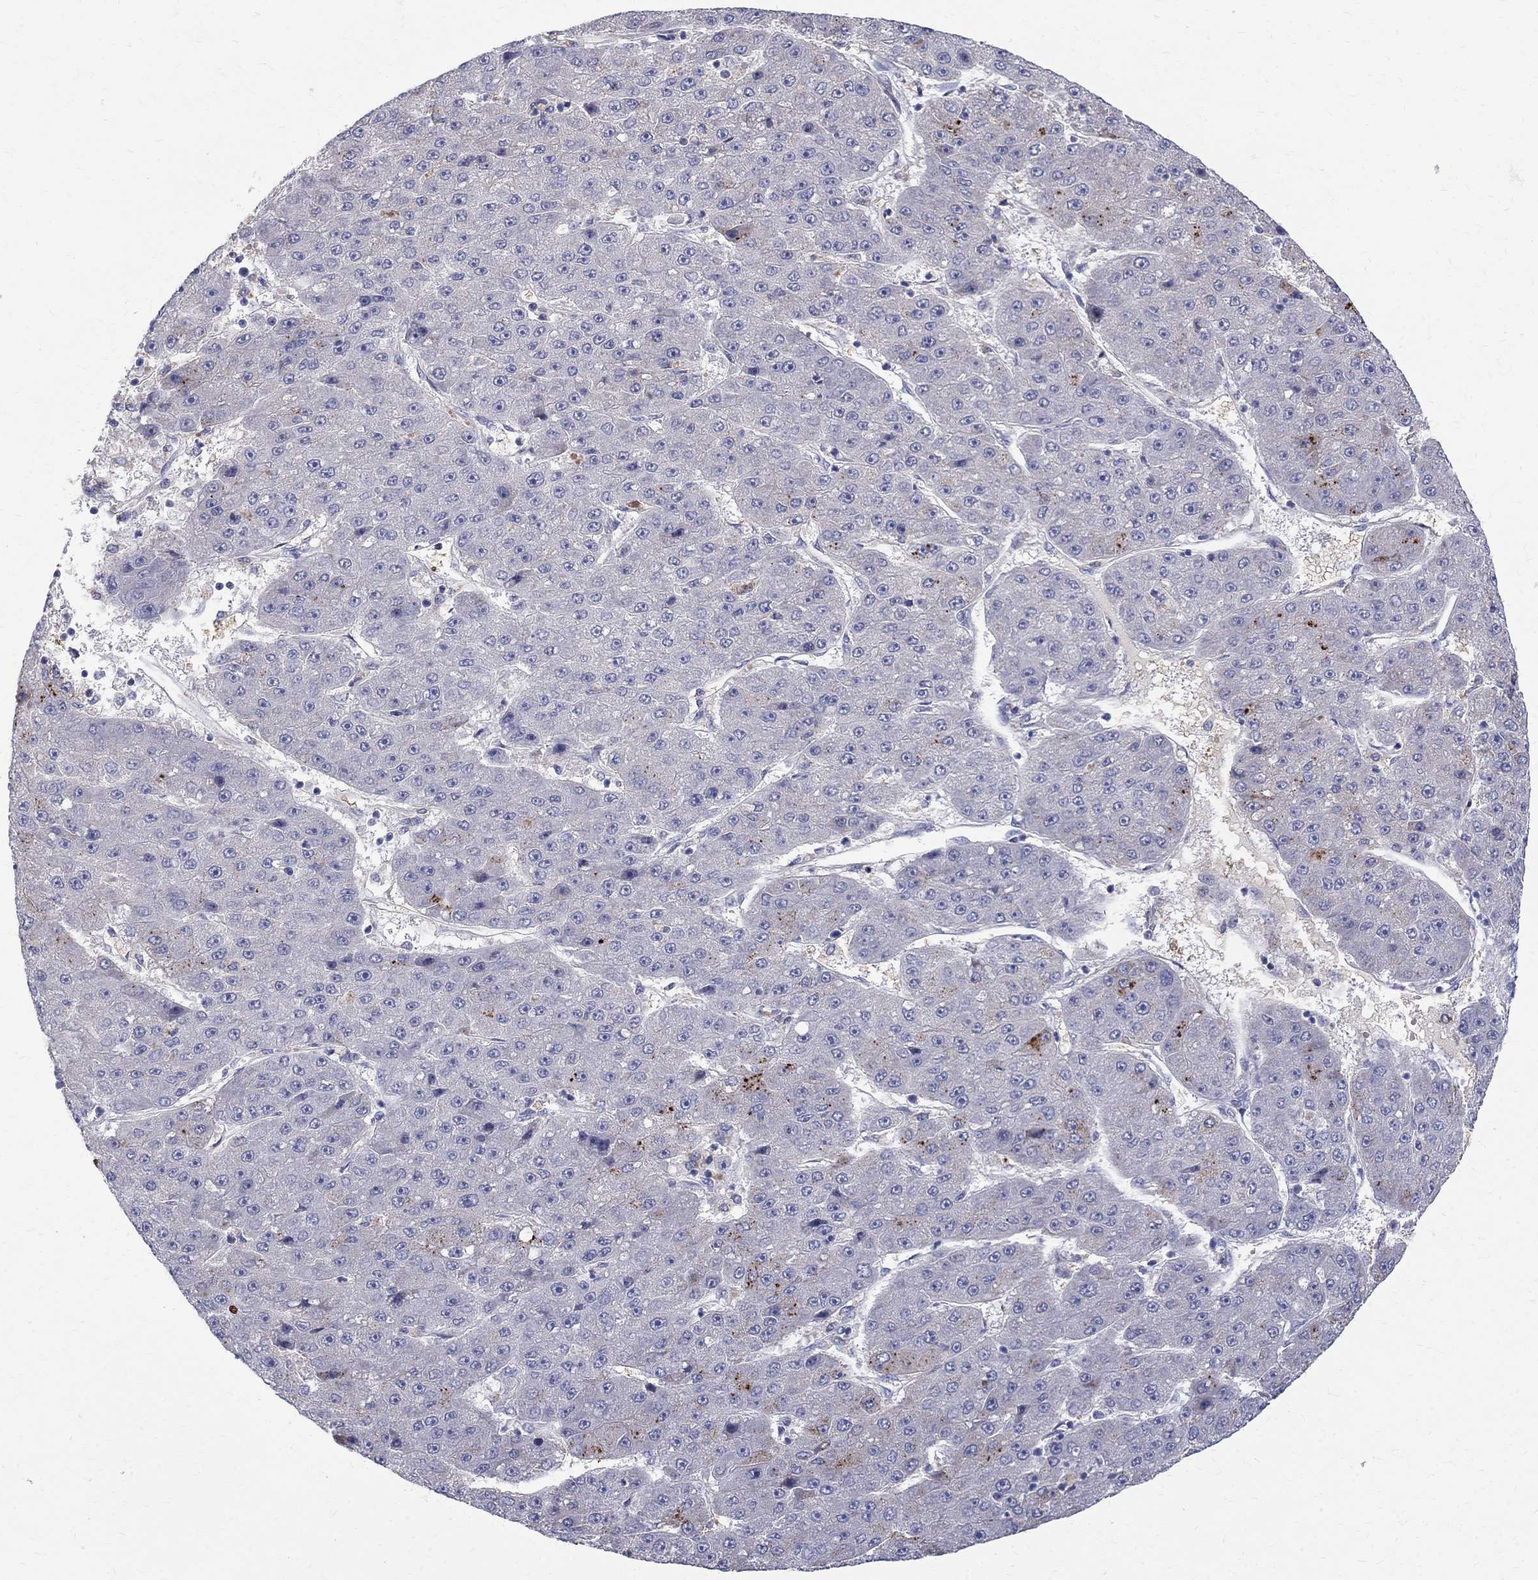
{"staining": {"intensity": "negative", "quantity": "none", "location": "none"}, "tissue": "liver cancer", "cell_type": "Tumor cells", "image_type": "cancer", "snomed": [{"axis": "morphology", "description": "Carcinoma, Hepatocellular, NOS"}, {"axis": "topography", "description": "Liver"}], "caption": "Tumor cells show no significant staining in liver hepatocellular carcinoma.", "gene": "AGER", "patient": {"sex": "male", "age": 67}}